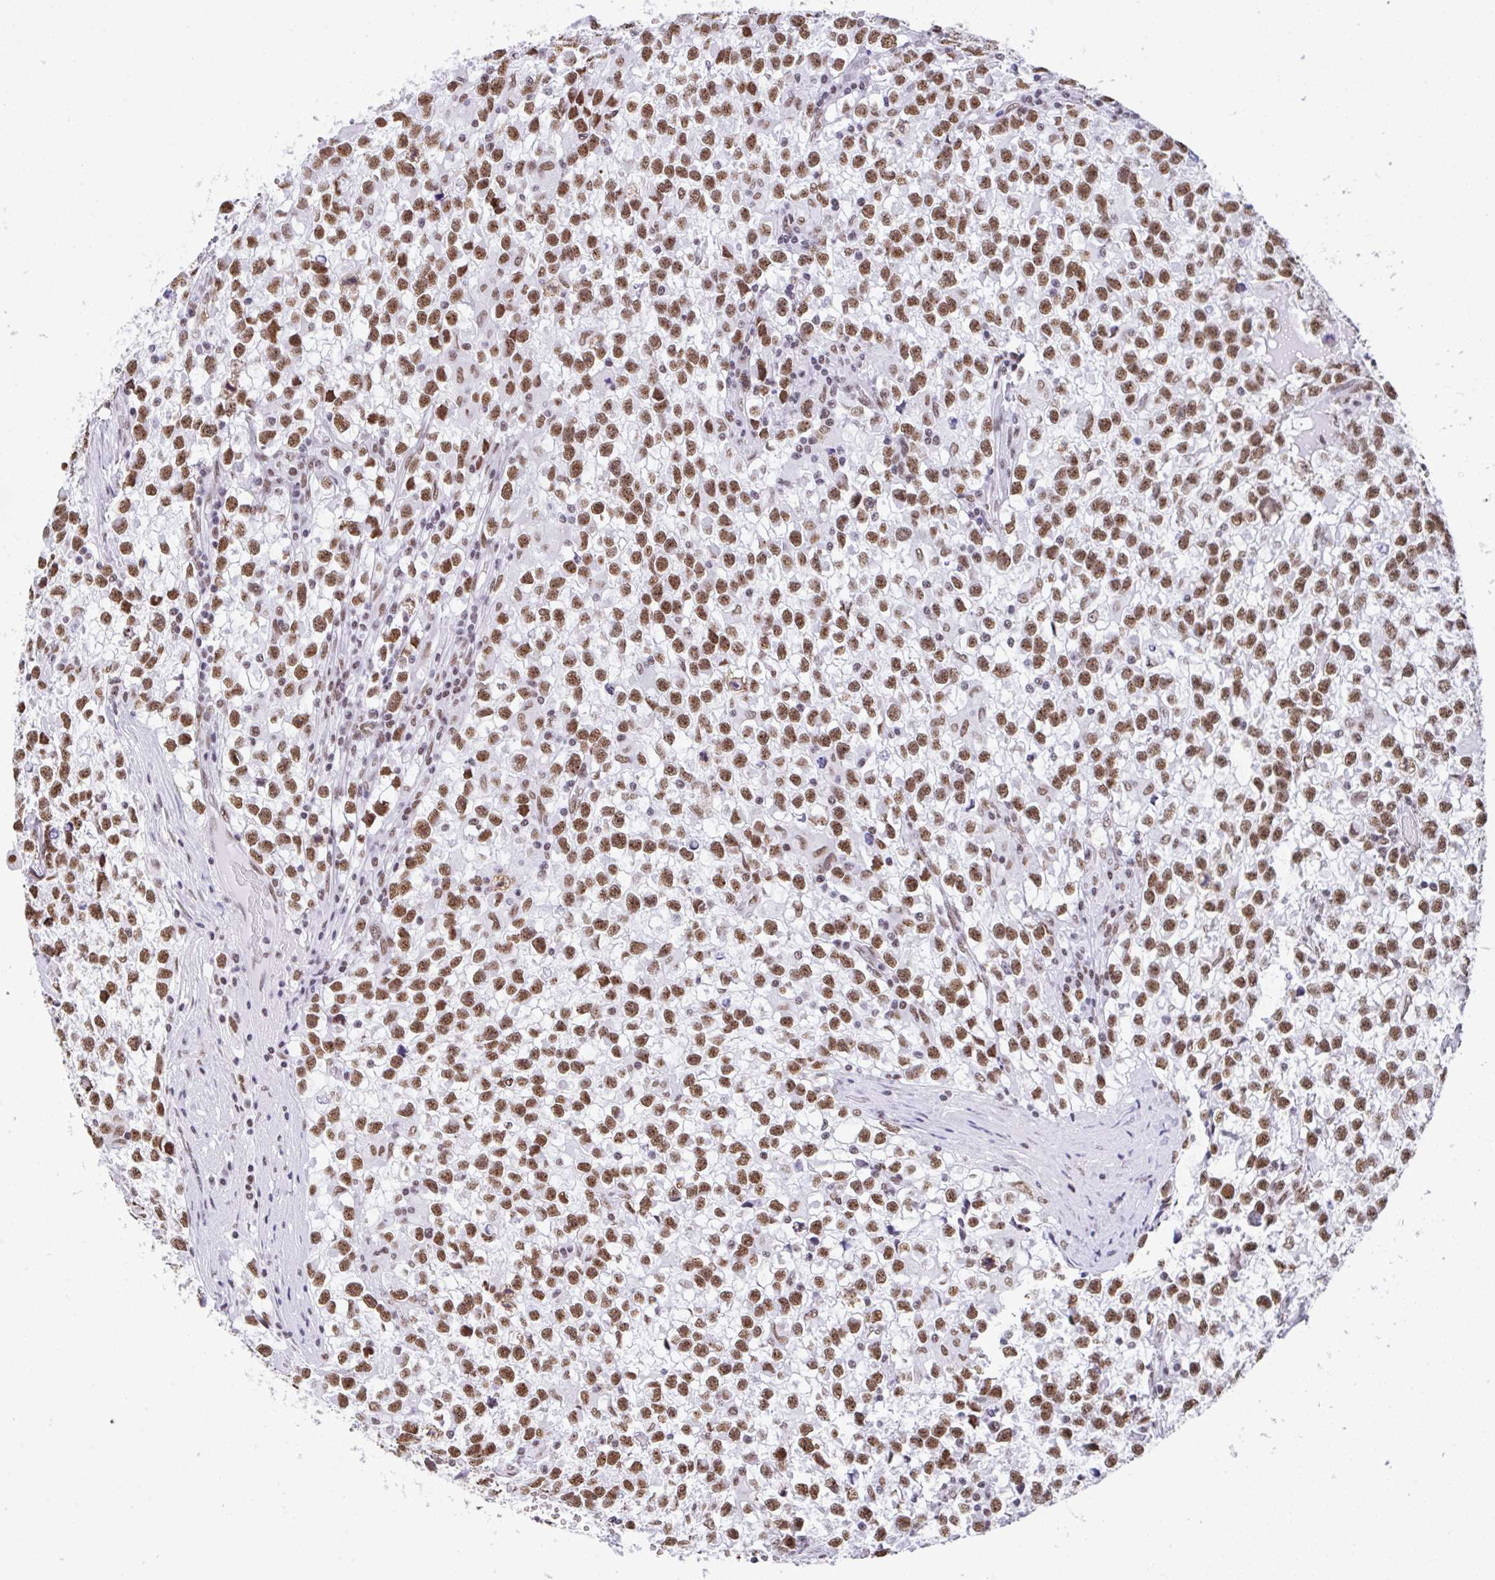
{"staining": {"intensity": "moderate", "quantity": ">75%", "location": "nuclear"}, "tissue": "testis cancer", "cell_type": "Tumor cells", "image_type": "cancer", "snomed": [{"axis": "morphology", "description": "Seminoma, NOS"}, {"axis": "topography", "description": "Testis"}], "caption": "Protein staining shows moderate nuclear expression in approximately >75% of tumor cells in seminoma (testis).", "gene": "DDX52", "patient": {"sex": "male", "age": 31}}